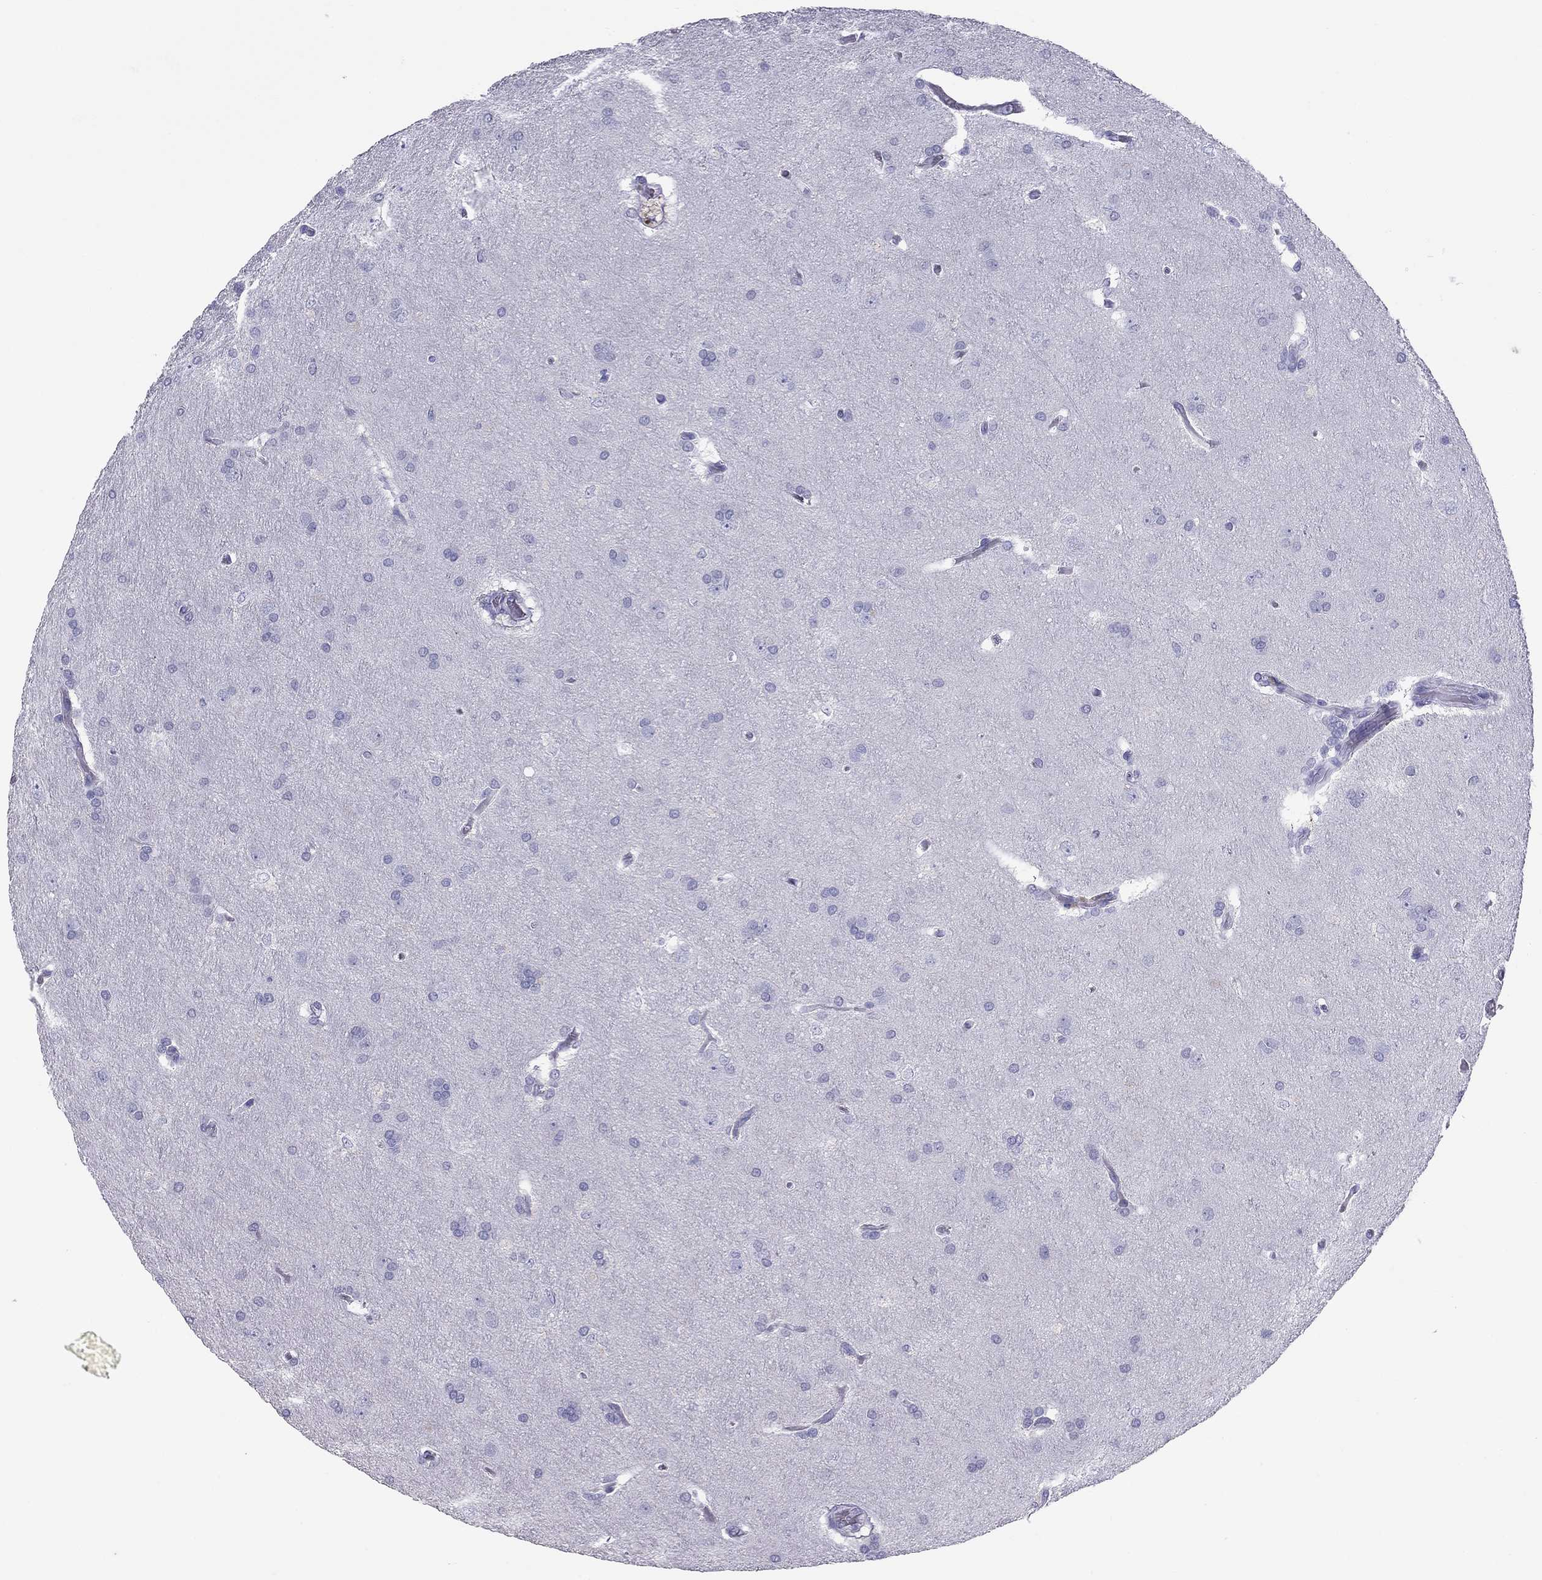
{"staining": {"intensity": "negative", "quantity": "none", "location": "none"}, "tissue": "glioma", "cell_type": "Tumor cells", "image_type": "cancer", "snomed": [{"axis": "morphology", "description": "Glioma, malignant, Low grade"}, {"axis": "topography", "description": "Brain"}], "caption": "Immunohistochemistry histopathology image of human malignant glioma (low-grade) stained for a protein (brown), which reveals no positivity in tumor cells.", "gene": "TRPM3", "patient": {"sex": "female", "age": 32}}